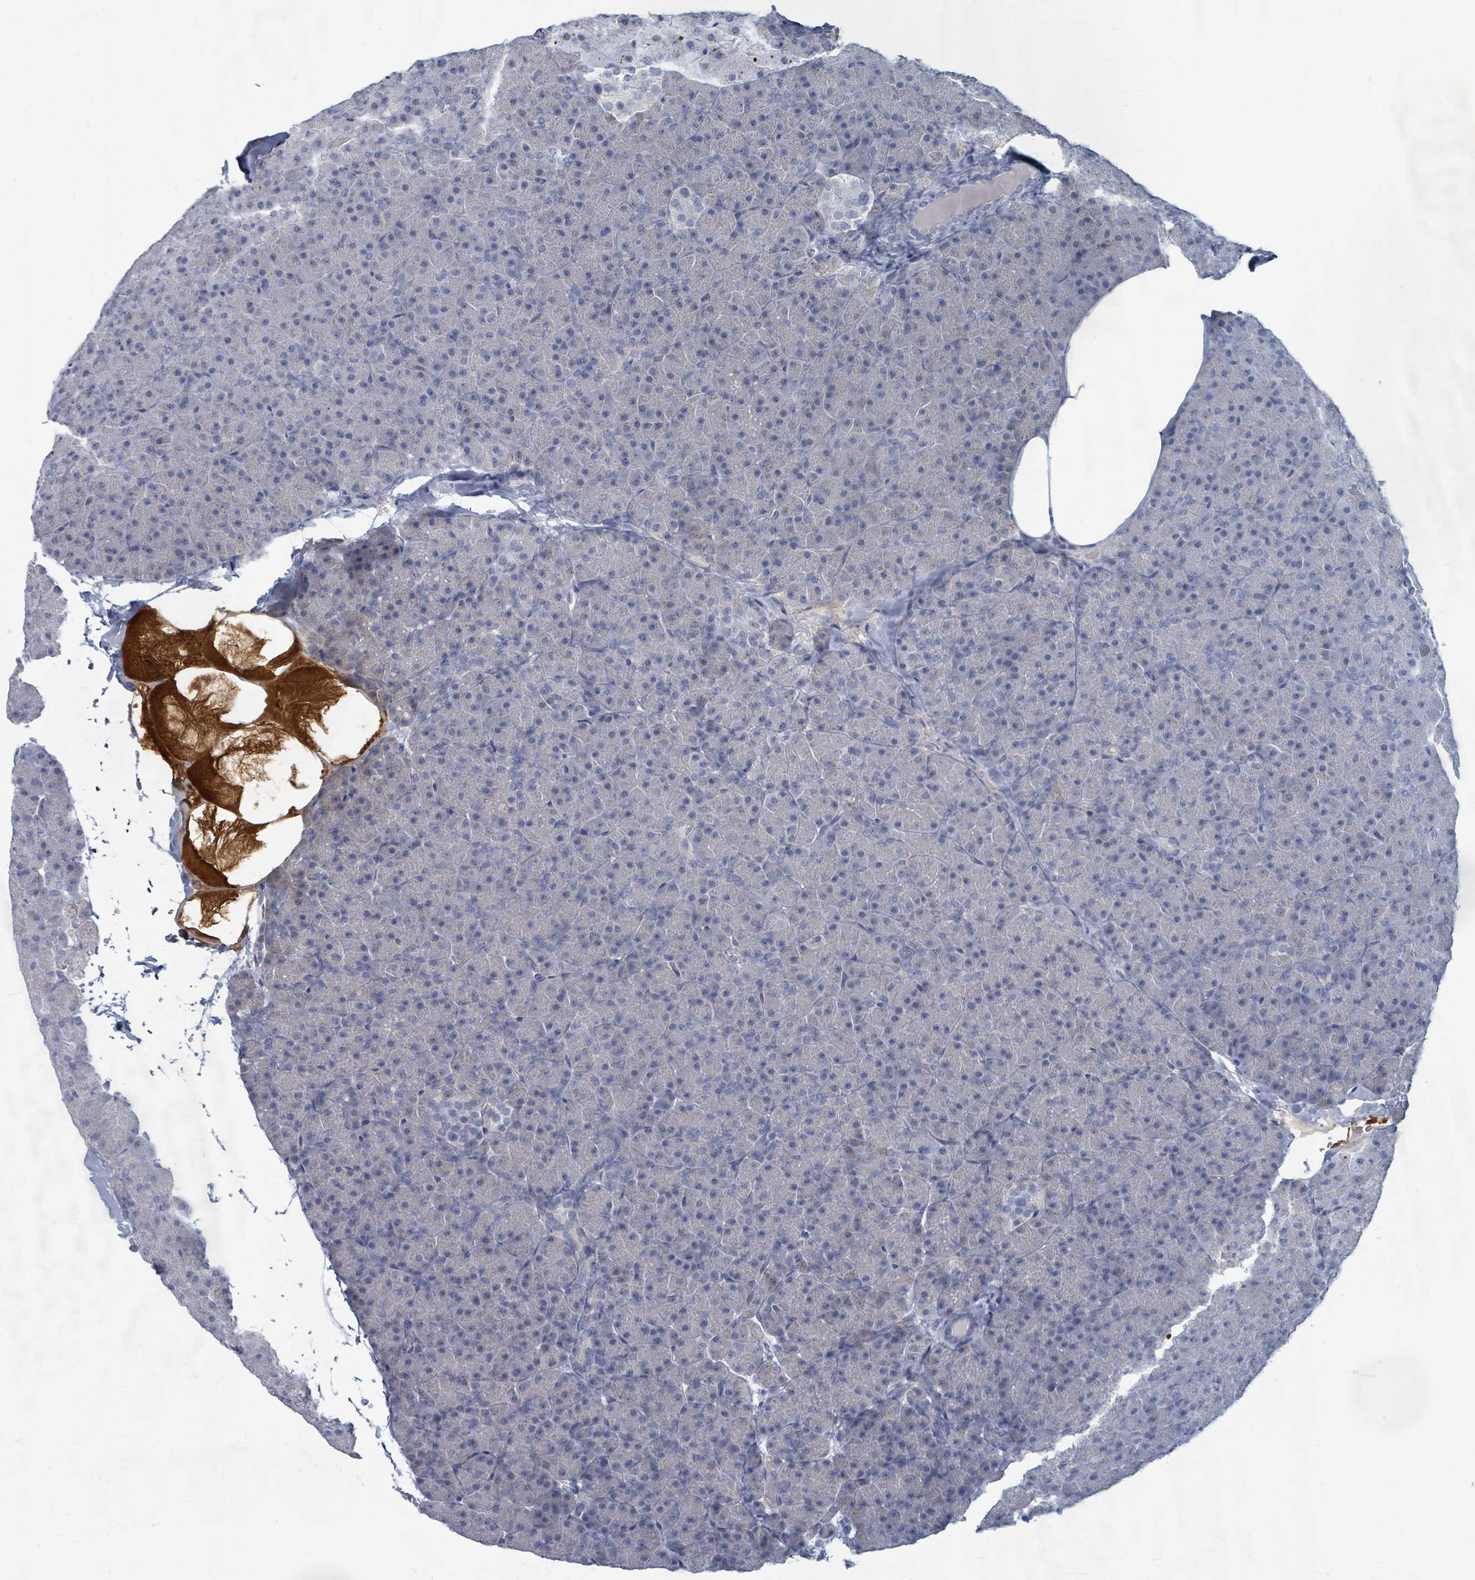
{"staining": {"intensity": "negative", "quantity": "none", "location": "none"}, "tissue": "pancreas", "cell_type": "Exocrine glandular cells", "image_type": "normal", "snomed": [{"axis": "morphology", "description": "Normal tissue, NOS"}, {"axis": "topography", "description": "Pancreas"}], "caption": "The IHC image has no significant positivity in exocrine glandular cells of pancreas. (DAB immunohistochemistry (IHC) visualized using brightfield microscopy, high magnification).", "gene": "WNT11", "patient": {"sex": "male", "age": 36}}